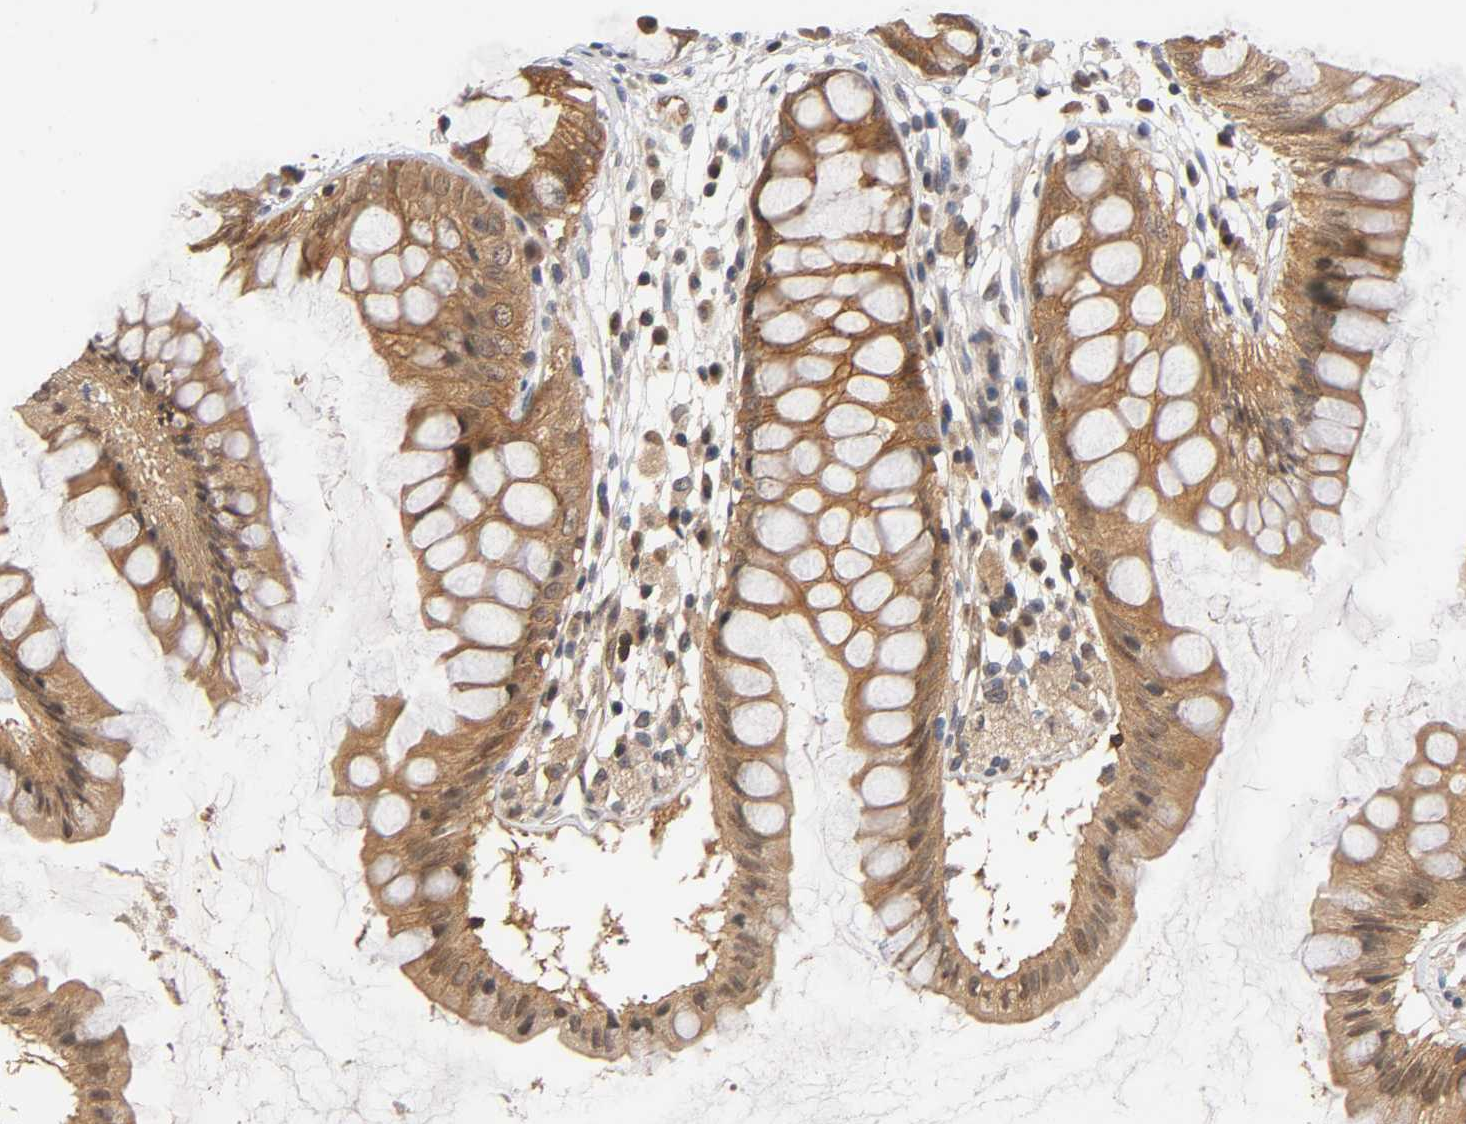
{"staining": {"intensity": "moderate", "quantity": ">75%", "location": "cytoplasmic/membranous"}, "tissue": "rectum", "cell_type": "Glandular cells", "image_type": "normal", "snomed": [{"axis": "morphology", "description": "Normal tissue, NOS"}, {"axis": "morphology", "description": "Adenocarcinoma, NOS"}, {"axis": "topography", "description": "Rectum"}], "caption": "Immunohistochemical staining of benign human rectum shows moderate cytoplasmic/membranous protein staining in approximately >75% of glandular cells. (brown staining indicates protein expression, while blue staining denotes nuclei).", "gene": "PRKAB1", "patient": {"sex": "female", "age": 65}}